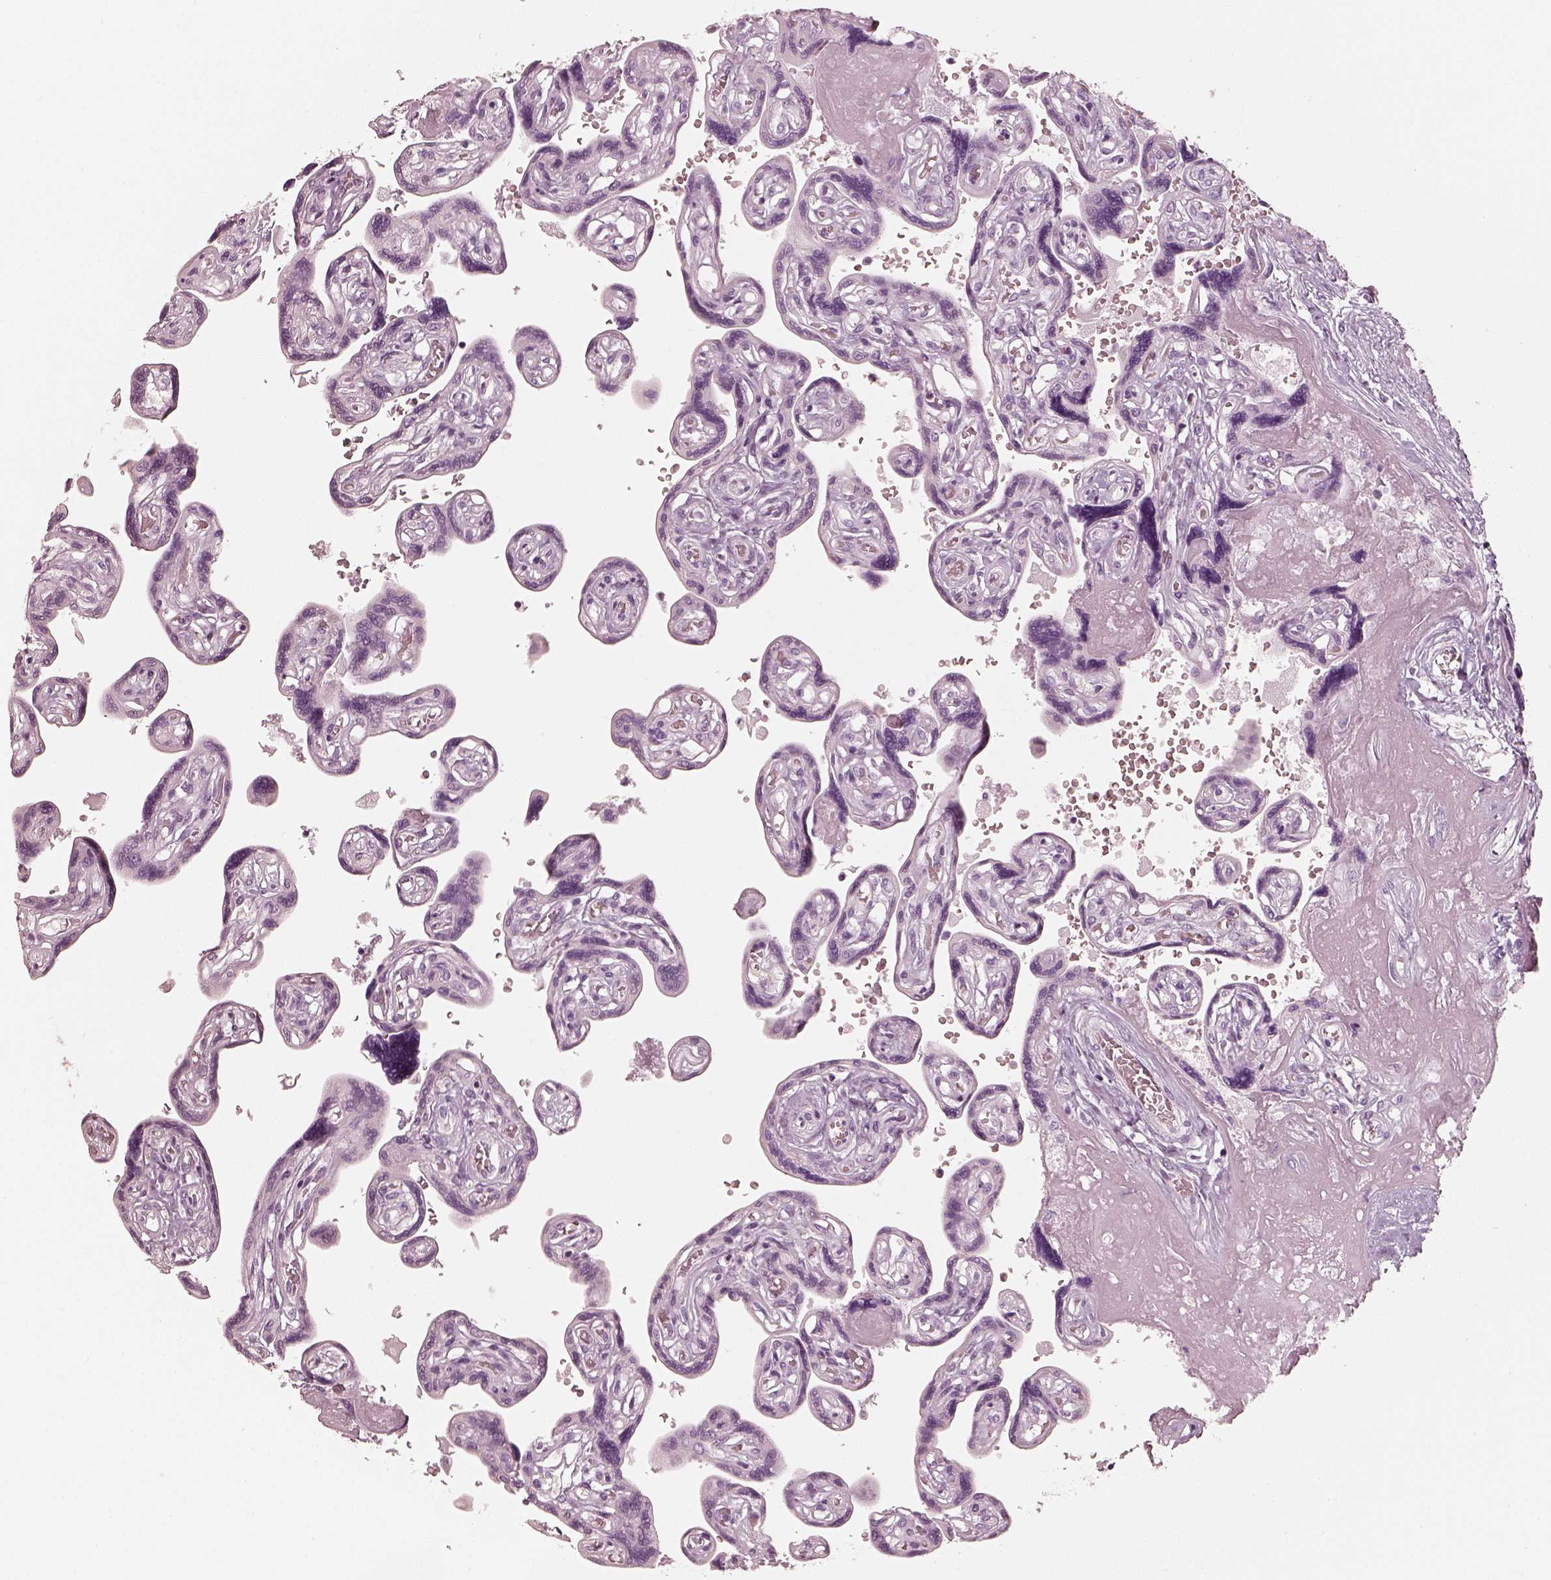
{"staining": {"intensity": "negative", "quantity": "none", "location": "none"}, "tissue": "placenta", "cell_type": "Decidual cells", "image_type": "normal", "snomed": [{"axis": "morphology", "description": "Normal tissue, NOS"}, {"axis": "topography", "description": "Placenta"}], "caption": "The photomicrograph reveals no staining of decidual cells in normal placenta. Brightfield microscopy of IHC stained with DAB (brown) and hematoxylin (blue), captured at high magnification.", "gene": "R3HDML", "patient": {"sex": "female", "age": 32}}